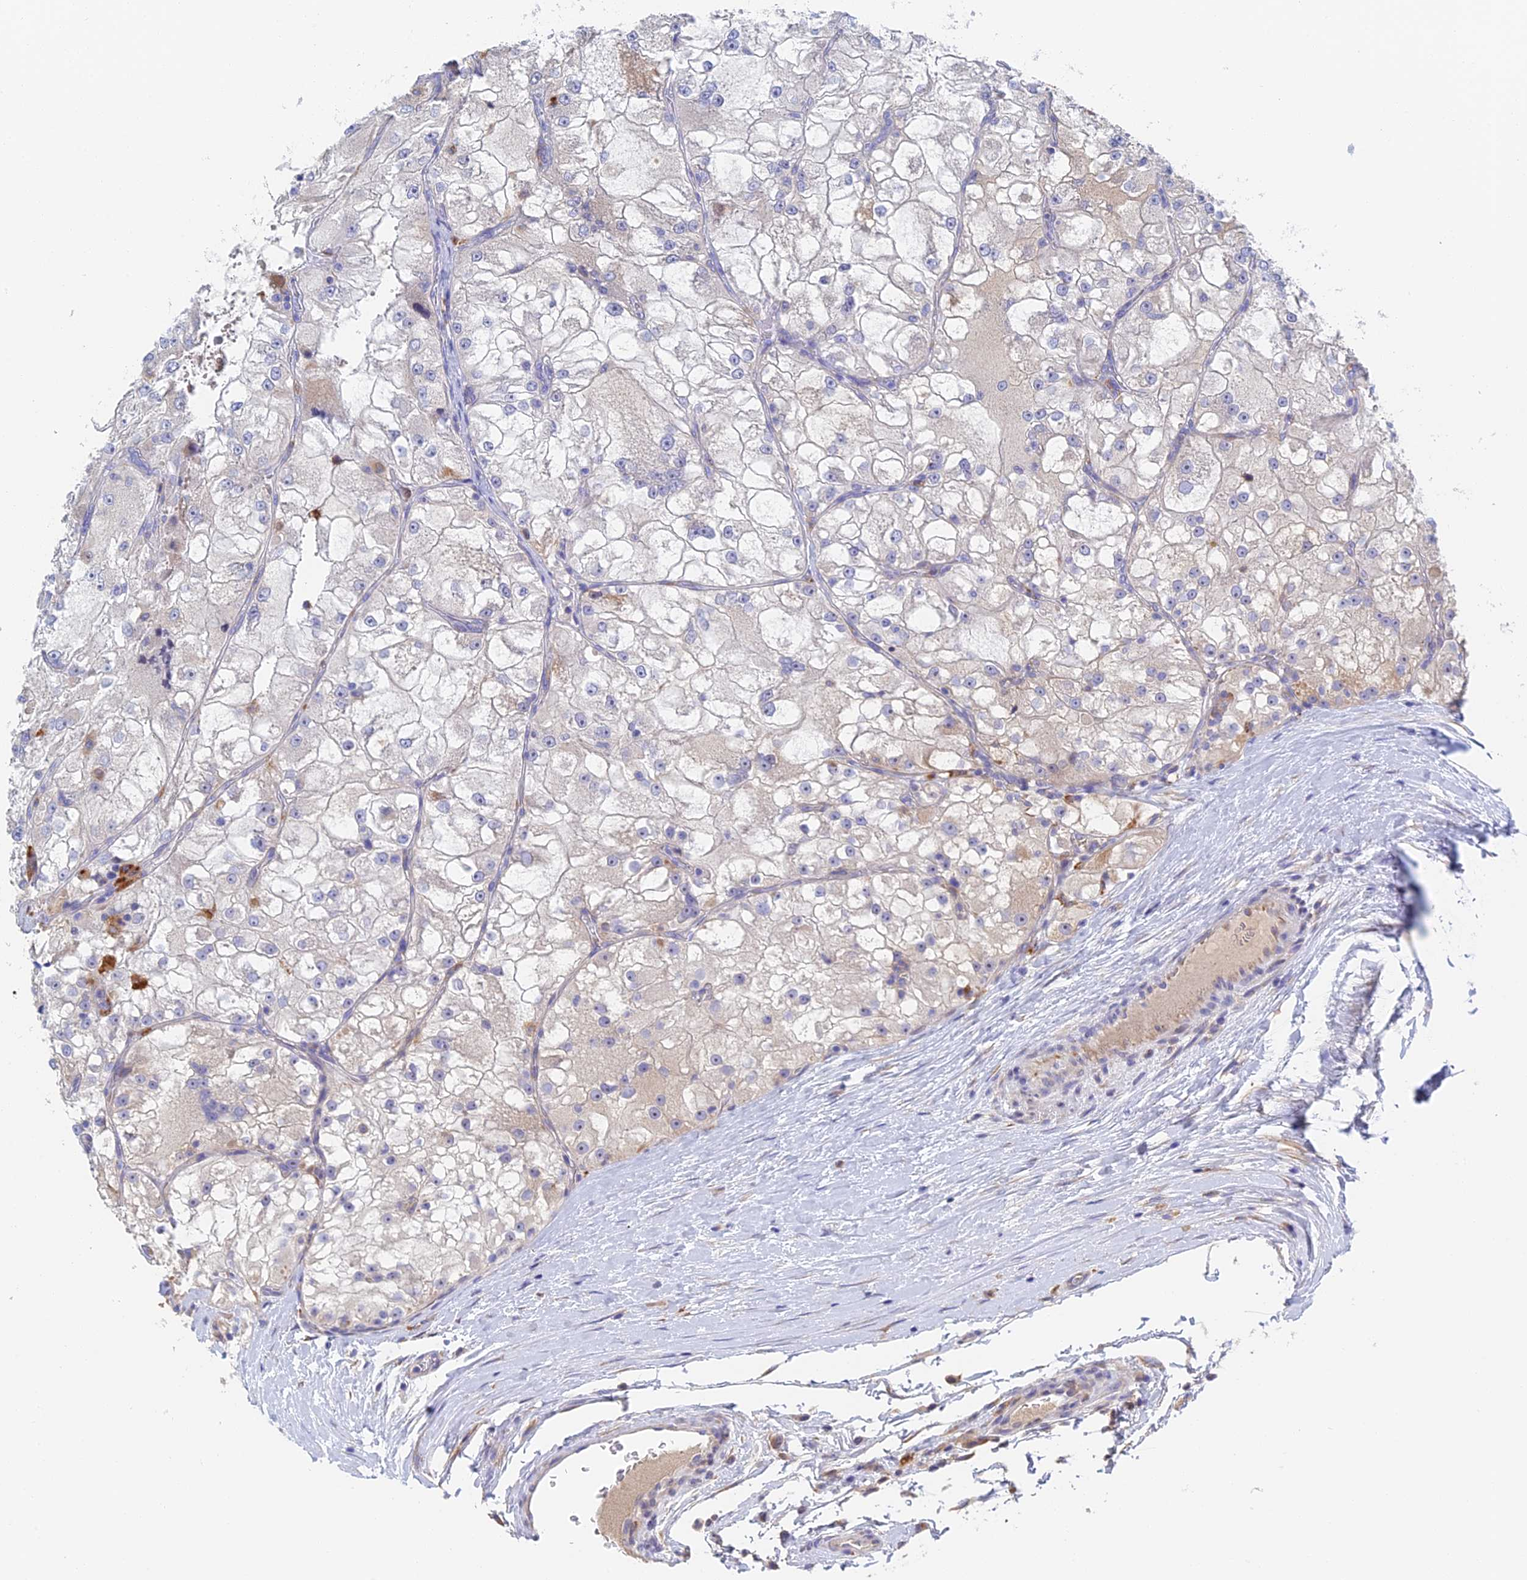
{"staining": {"intensity": "negative", "quantity": "none", "location": "none"}, "tissue": "renal cancer", "cell_type": "Tumor cells", "image_type": "cancer", "snomed": [{"axis": "morphology", "description": "Adenocarcinoma, NOS"}, {"axis": "topography", "description": "Kidney"}], "caption": "Photomicrograph shows no significant protein expression in tumor cells of renal cancer (adenocarcinoma).", "gene": "RPGRIP1L", "patient": {"sex": "female", "age": 72}}